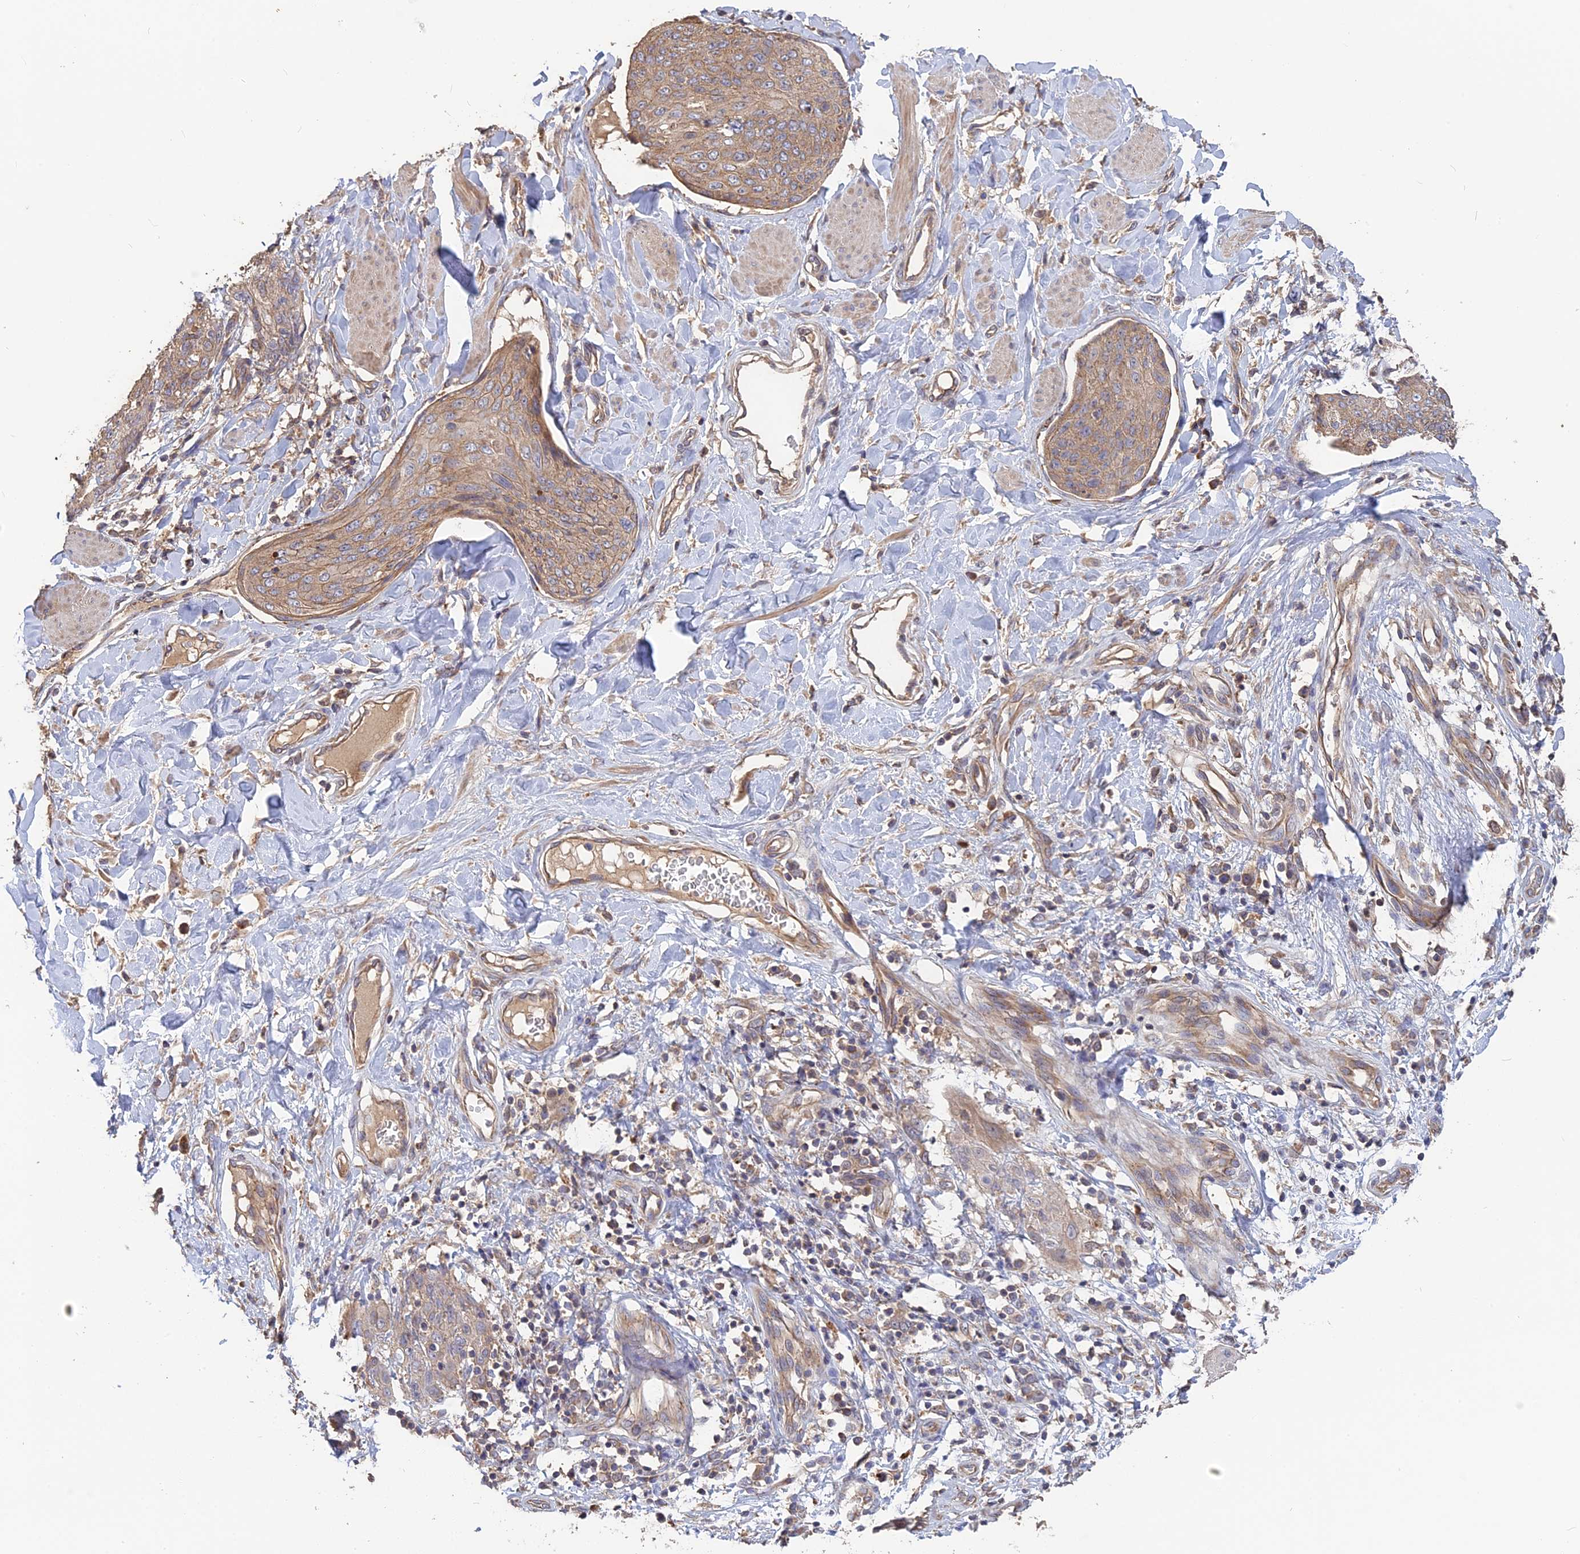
{"staining": {"intensity": "weak", "quantity": ">75%", "location": "cytoplasmic/membranous"}, "tissue": "skin cancer", "cell_type": "Tumor cells", "image_type": "cancer", "snomed": [{"axis": "morphology", "description": "Squamous cell carcinoma, NOS"}, {"axis": "topography", "description": "Skin"}, {"axis": "topography", "description": "Vulva"}], "caption": "Approximately >75% of tumor cells in human squamous cell carcinoma (skin) demonstrate weak cytoplasmic/membranous protein expression as visualized by brown immunohistochemical staining.", "gene": "ARHGAP40", "patient": {"sex": "female", "age": 85}}